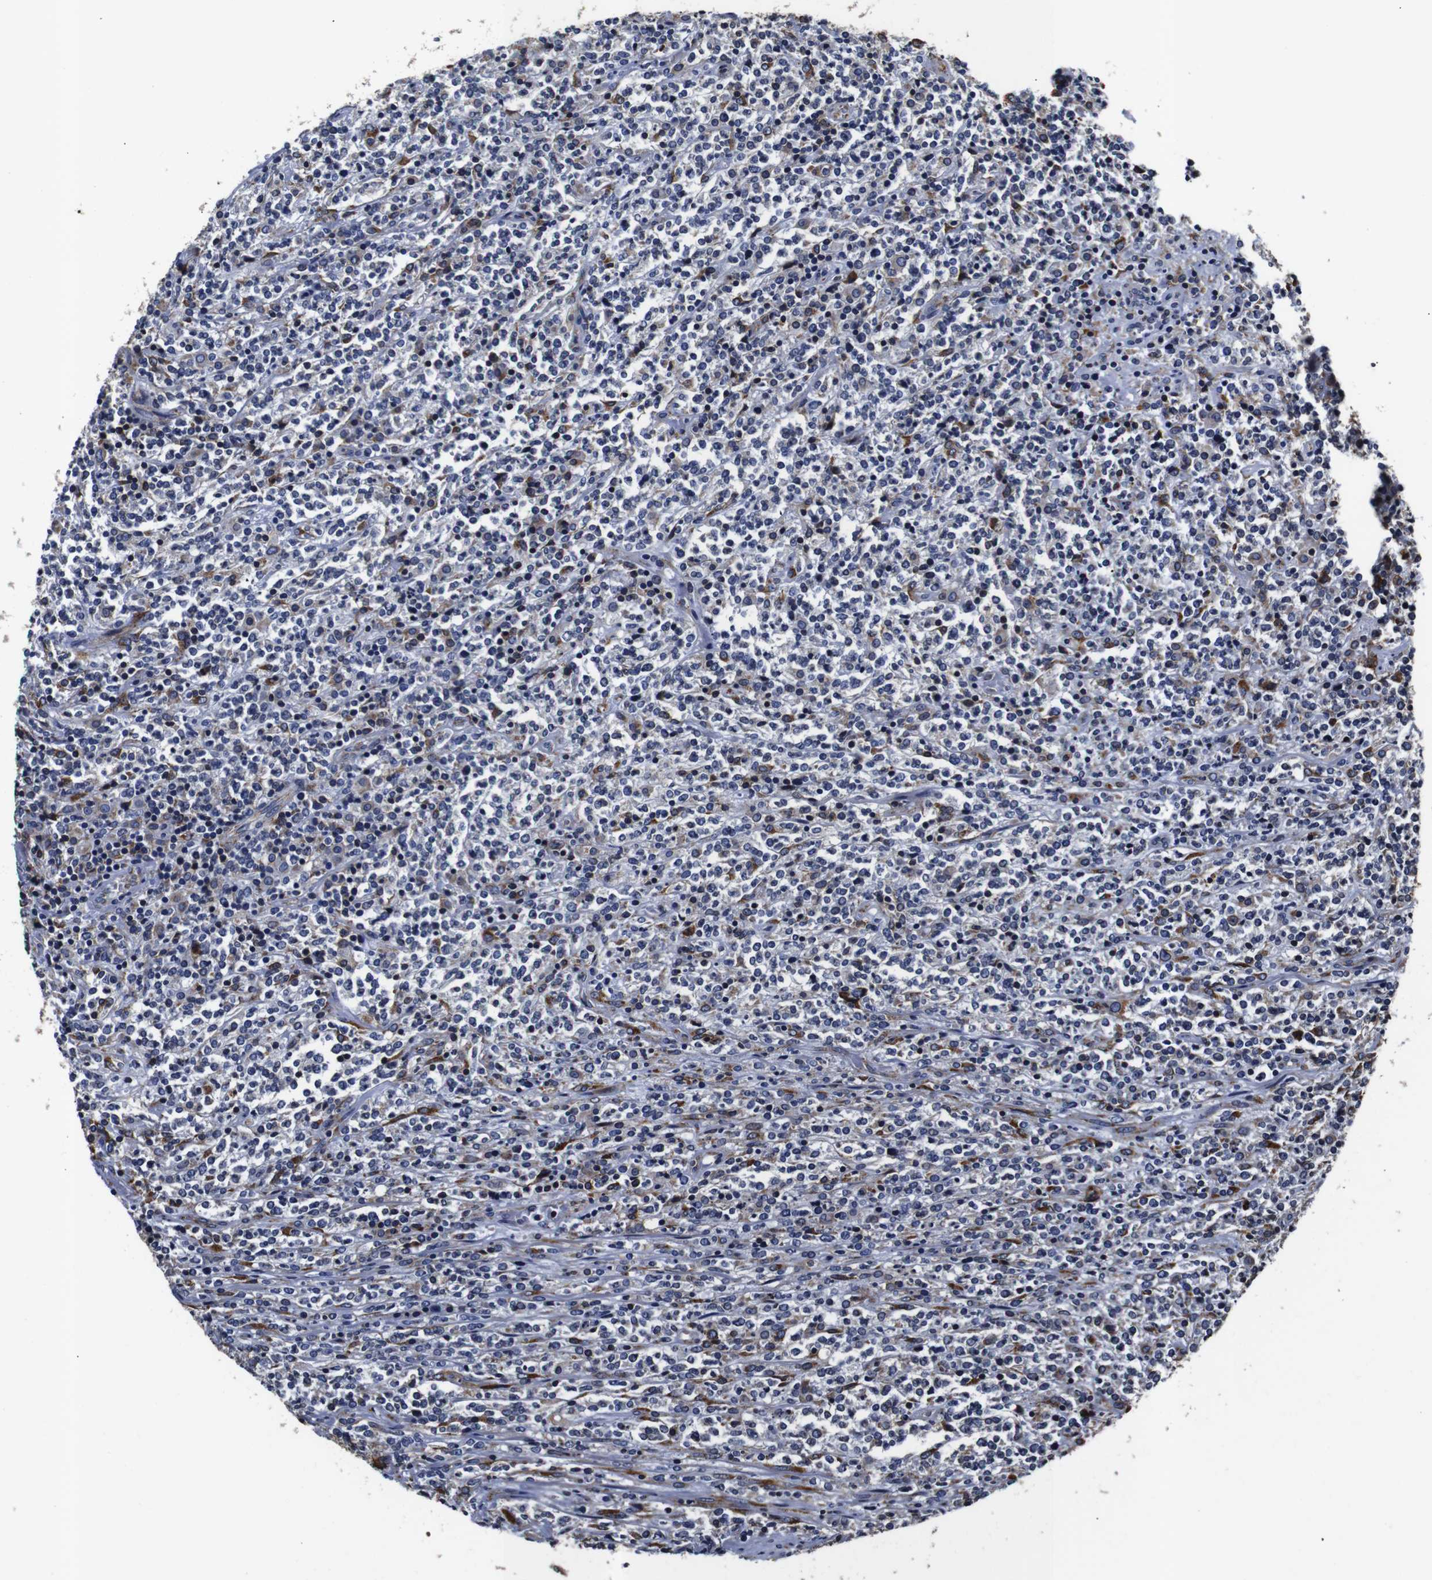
{"staining": {"intensity": "negative", "quantity": "none", "location": "none"}, "tissue": "lymphoma", "cell_type": "Tumor cells", "image_type": "cancer", "snomed": [{"axis": "morphology", "description": "Malignant lymphoma, non-Hodgkin's type, High grade"}, {"axis": "topography", "description": "Soft tissue"}], "caption": "There is no significant expression in tumor cells of lymphoma. The staining was performed using DAB (3,3'-diaminobenzidine) to visualize the protein expression in brown, while the nuclei were stained in blue with hematoxylin (Magnification: 20x).", "gene": "PPIB", "patient": {"sex": "male", "age": 18}}